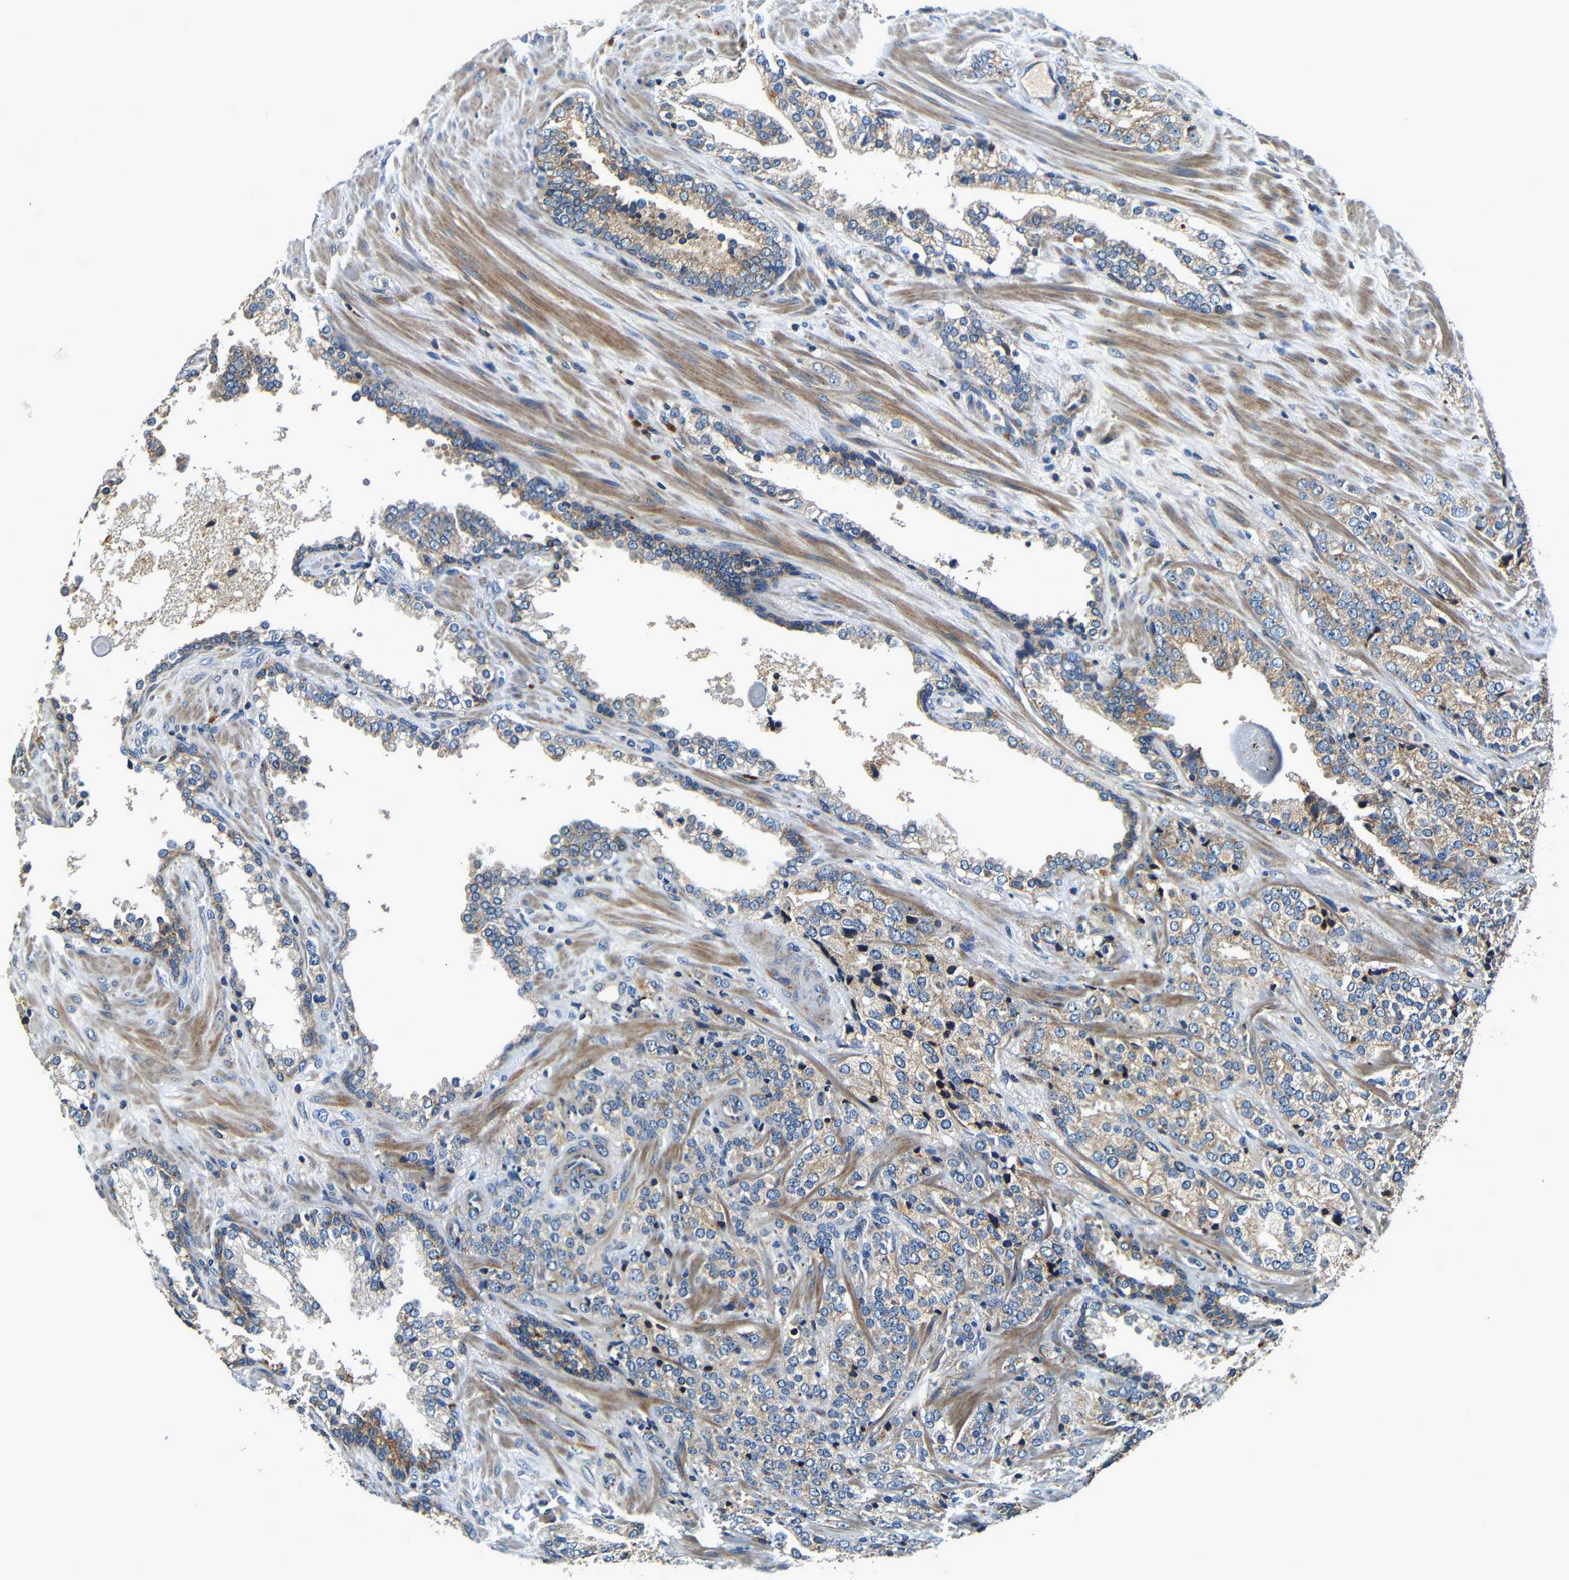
{"staining": {"intensity": "weak", "quantity": ">75%", "location": "cytoplasmic/membranous"}, "tissue": "prostate cancer", "cell_type": "Tumor cells", "image_type": "cancer", "snomed": [{"axis": "morphology", "description": "Adenocarcinoma, High grade"}, {"axis": "topography", "description": "Prostate"}], "caption": "High-grade adenocarcinoma (prostate) tissue displays weak cytoplasmic/membranous staining in approximately >75% of tumor cells, visualized by immunohistochemistry.", "gene": "MTX1", "patient": {"sex": "male", "age": 71}}